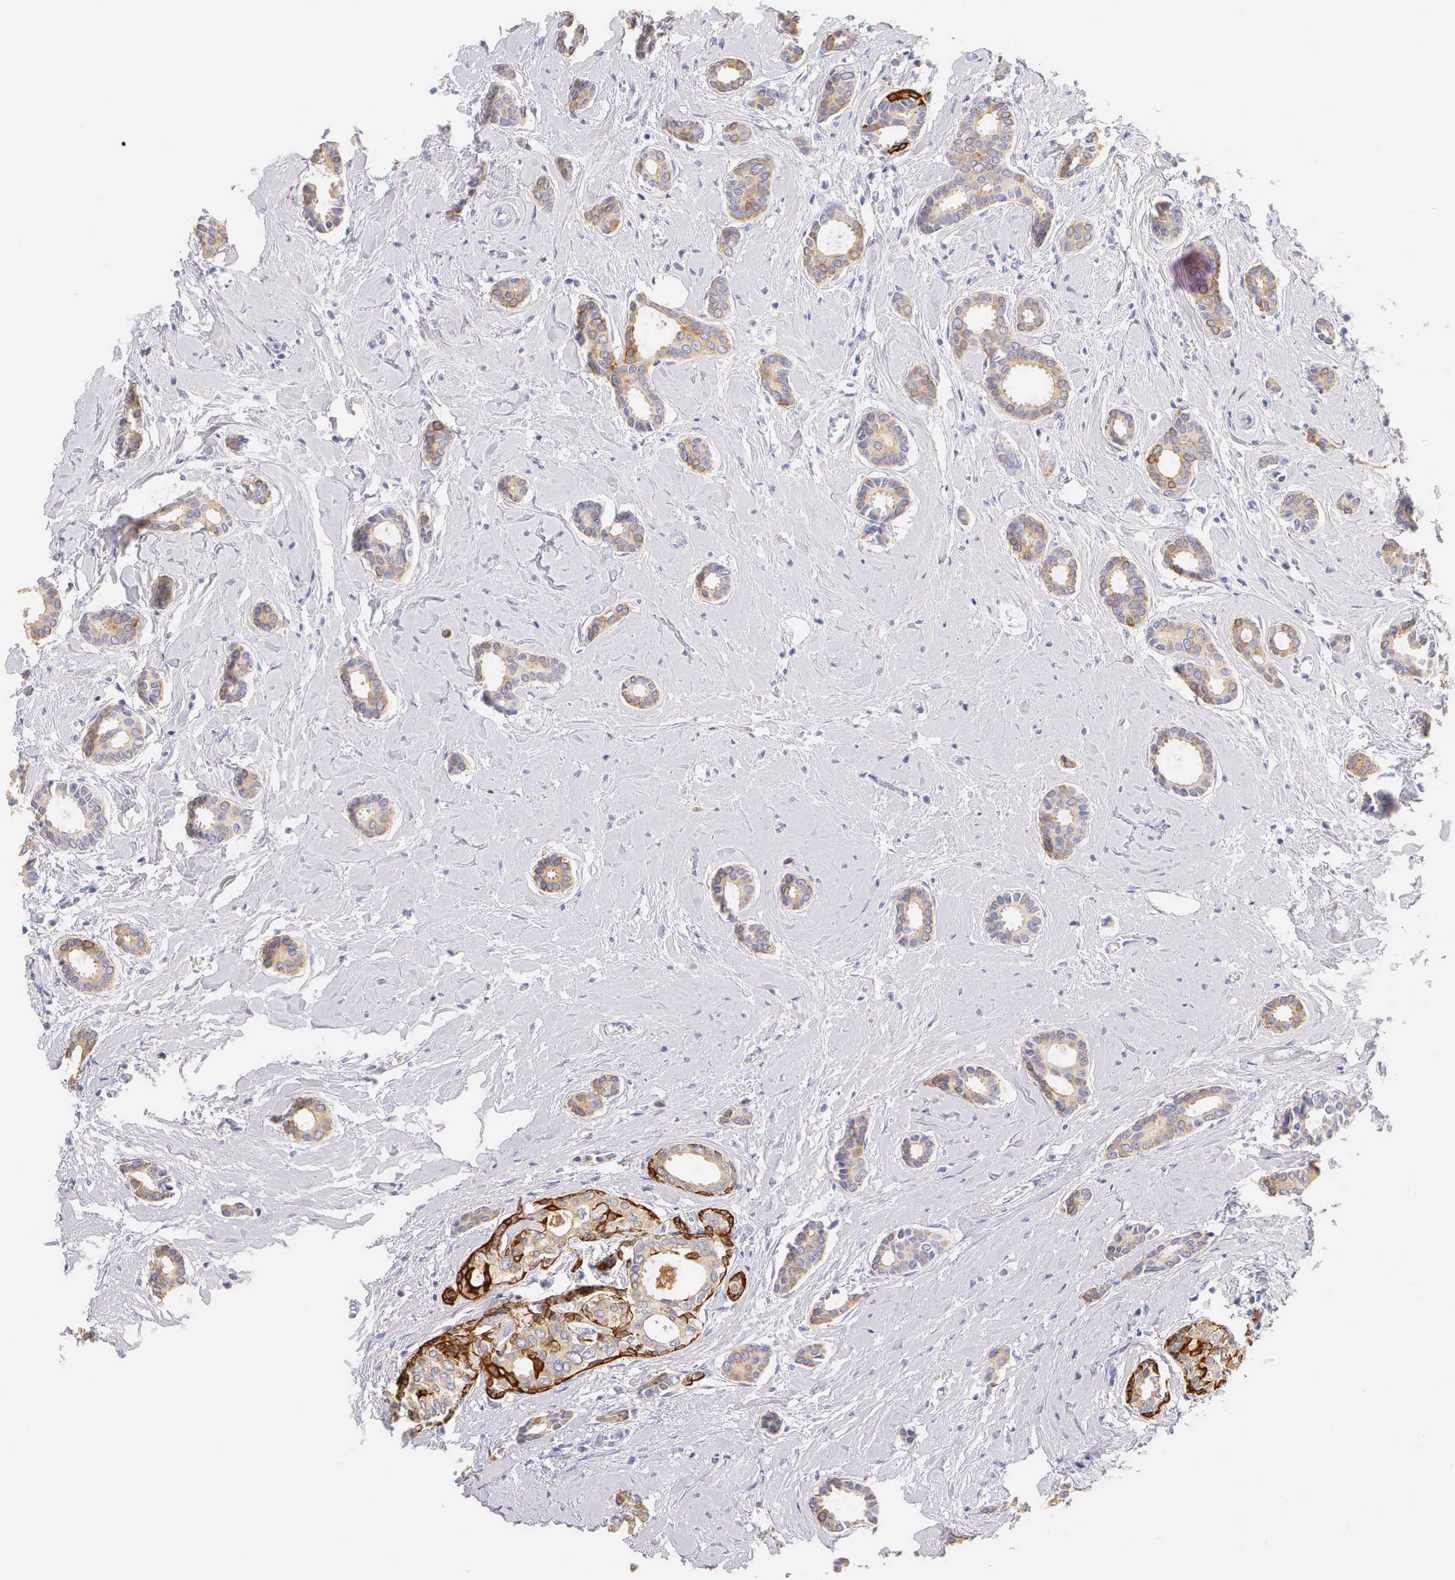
{"staining": {"intensity": "weak", "quantity": ">75%", "location": "cytoplasmic/membranous"}, "tissue": "breast cancer", "cell_type": "Tumor cells", "image_type": "cancer", "snomed": [{"axis": "morphology", "description": "Duct carcinoma"}, {"axis": "topography", "description": "Breast"}], "caption": "Brown immunohistochemical staining in human breast cancer demonstrates weak cytoplasmic/membranous positivity in about >75% of tumor cells.", "gene": "KRT17", "patient": {"sex": "female", "age": 50}}